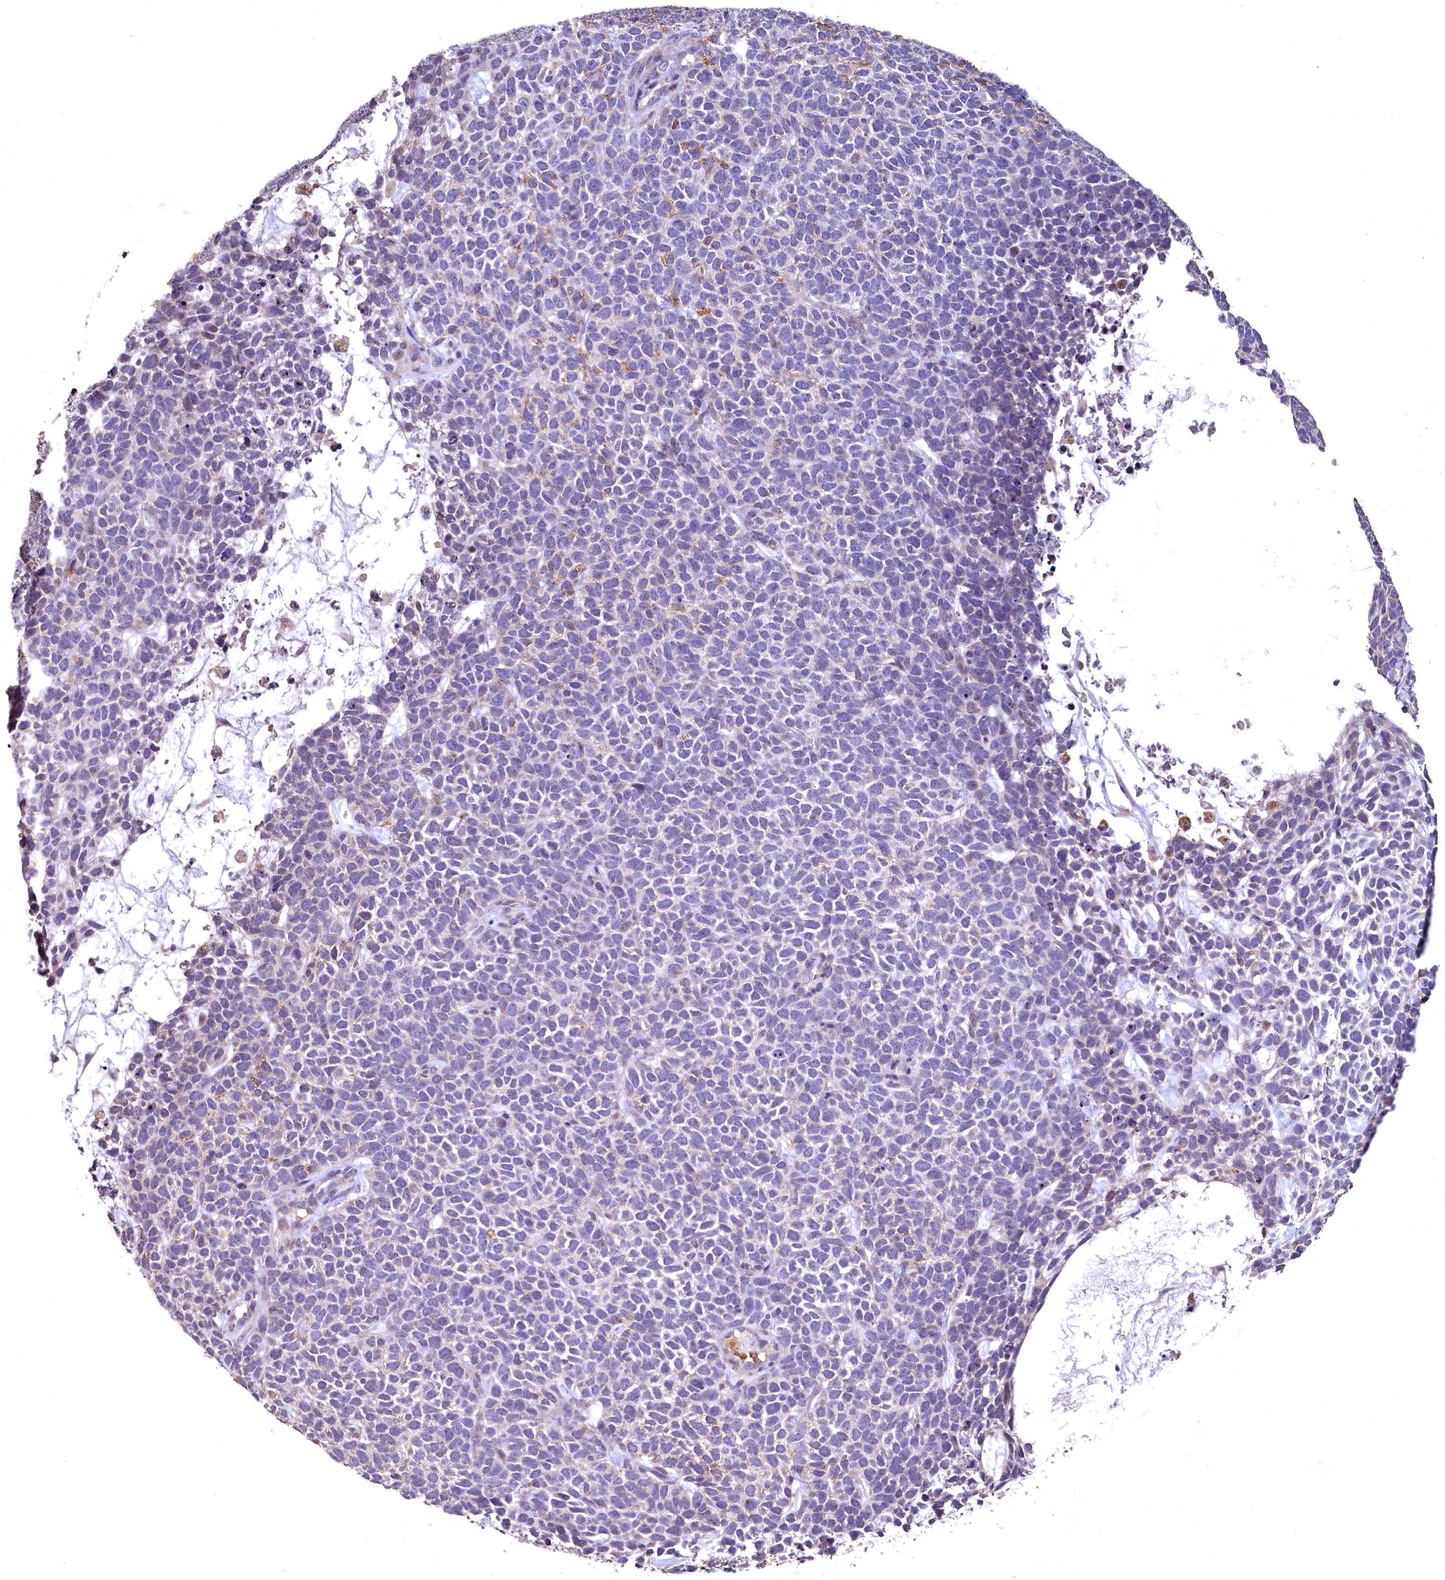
{"staining": {"intensity": "negative", "quantity": "none", "location": "none"}, "tissue": "skin cancer", "cell_type": "Tumor cells", "image_type": "cancer", "snomed": [{"axis": "morphology", "description": "Basal cell carcinoma"}, {"axis": "topography", "description": "Skin"}], "caption": "Tumor cells show no significant positivity in skin cancer (basal cell carcinoma).", "gene": "SPTA1", "patient": {"sex": "female", "age": 84}}